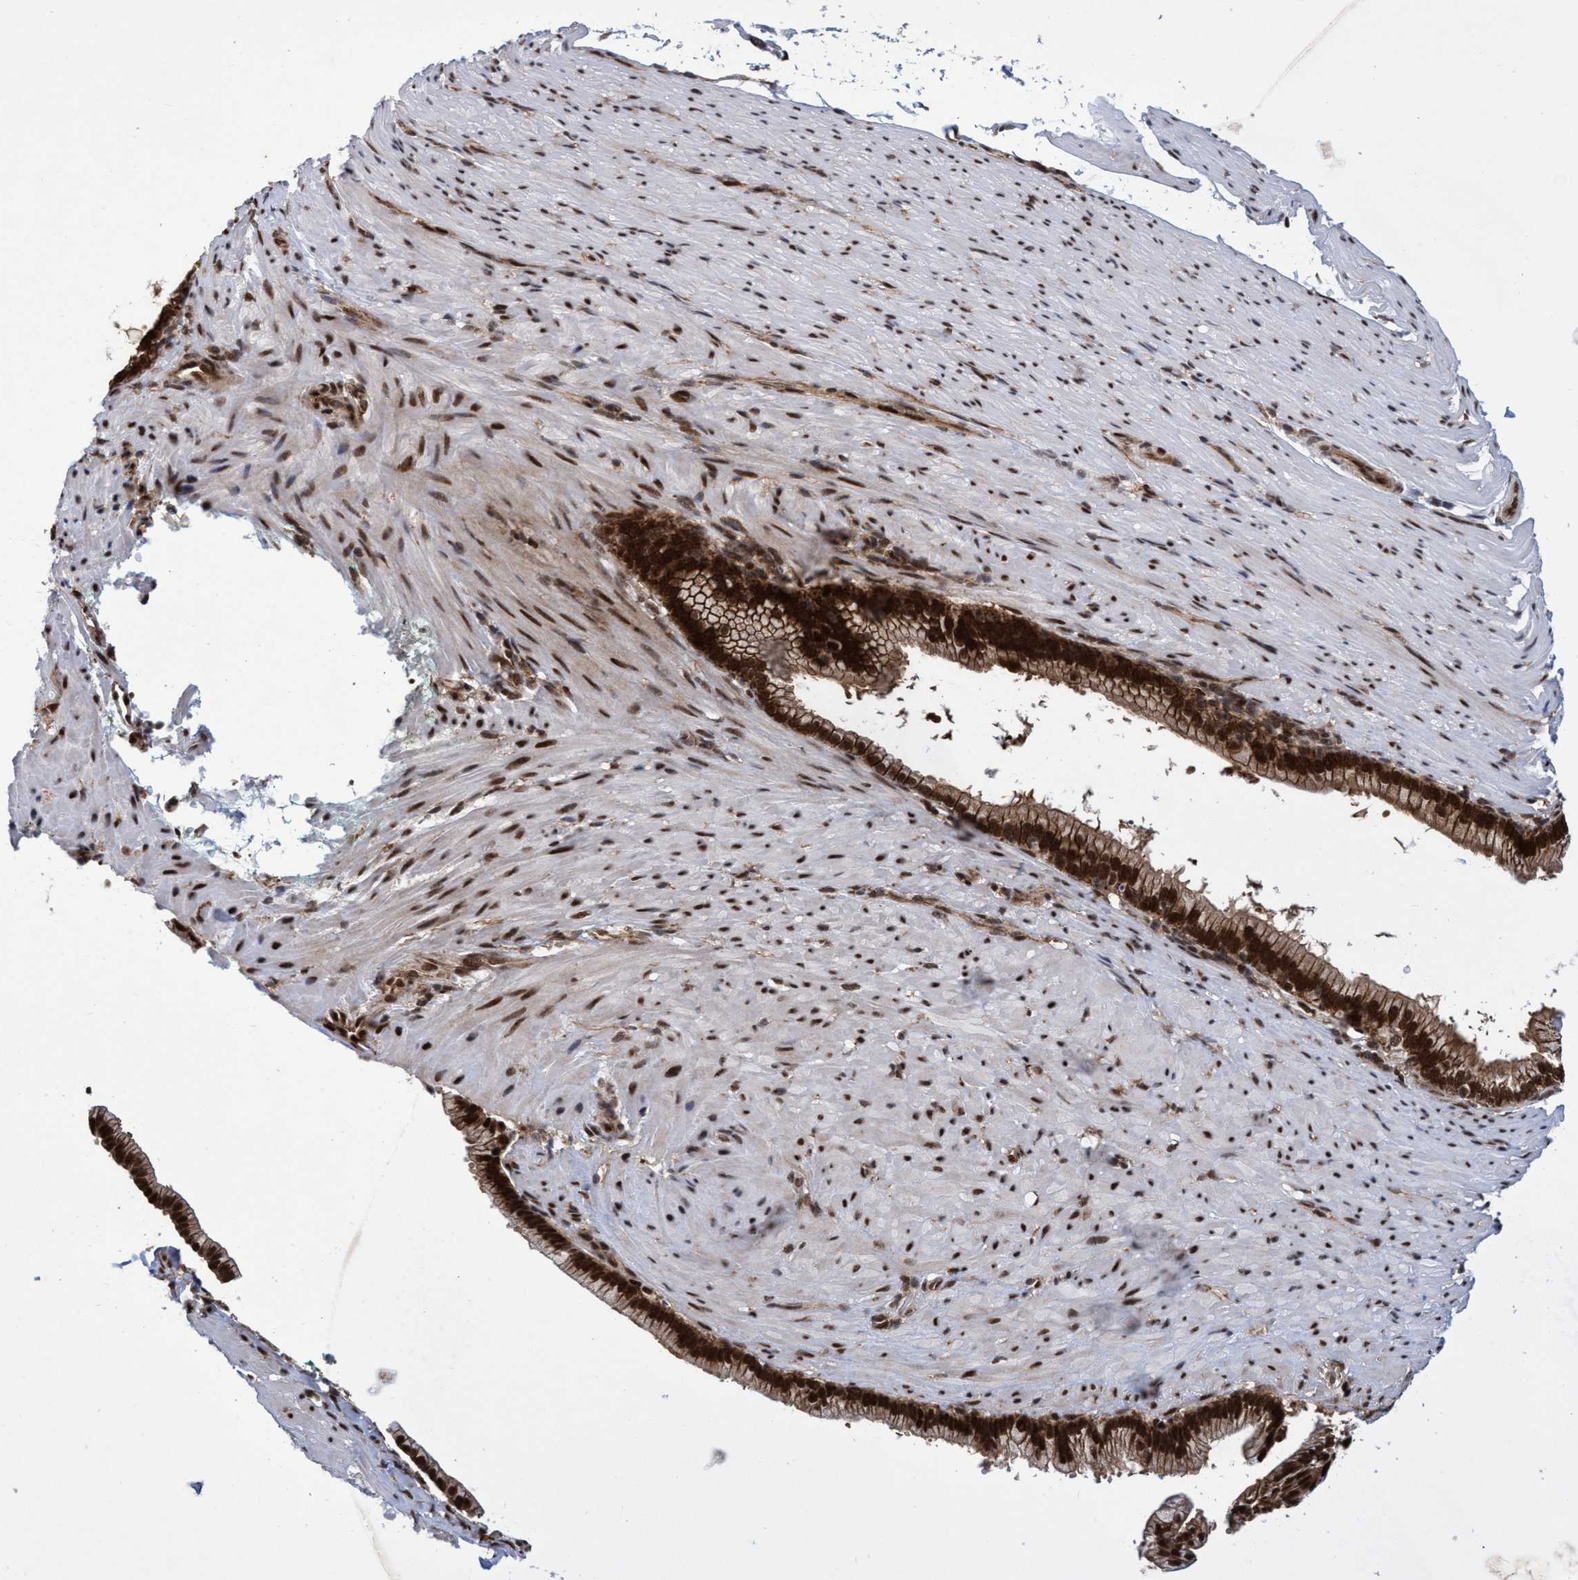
{"staining": {"intensity": "strong", "quantity": ">75%", "location": "cytoplasmic/membranous,nuclear"}, "tissue": "pancreatic cancer", "cell_type": "Tumor cells", "image_type": "cancer", "snomed": [{"axis": "morphology", "description": "Adenocarcinoma, NOS"}, {"axis": "topography", "description": "Pancreas"}], "caption": "Protein staining of adenocarcinoma (pancreatic) tissue reveals strong cytoplasmic/membranous and nuclear staining in about >75% of tumor cells. (brown staining indicates protein expression, while blue staining denotes nuclei).", "gene": "GTF2F1", "patient": {"sex": "male", "age": 69}}